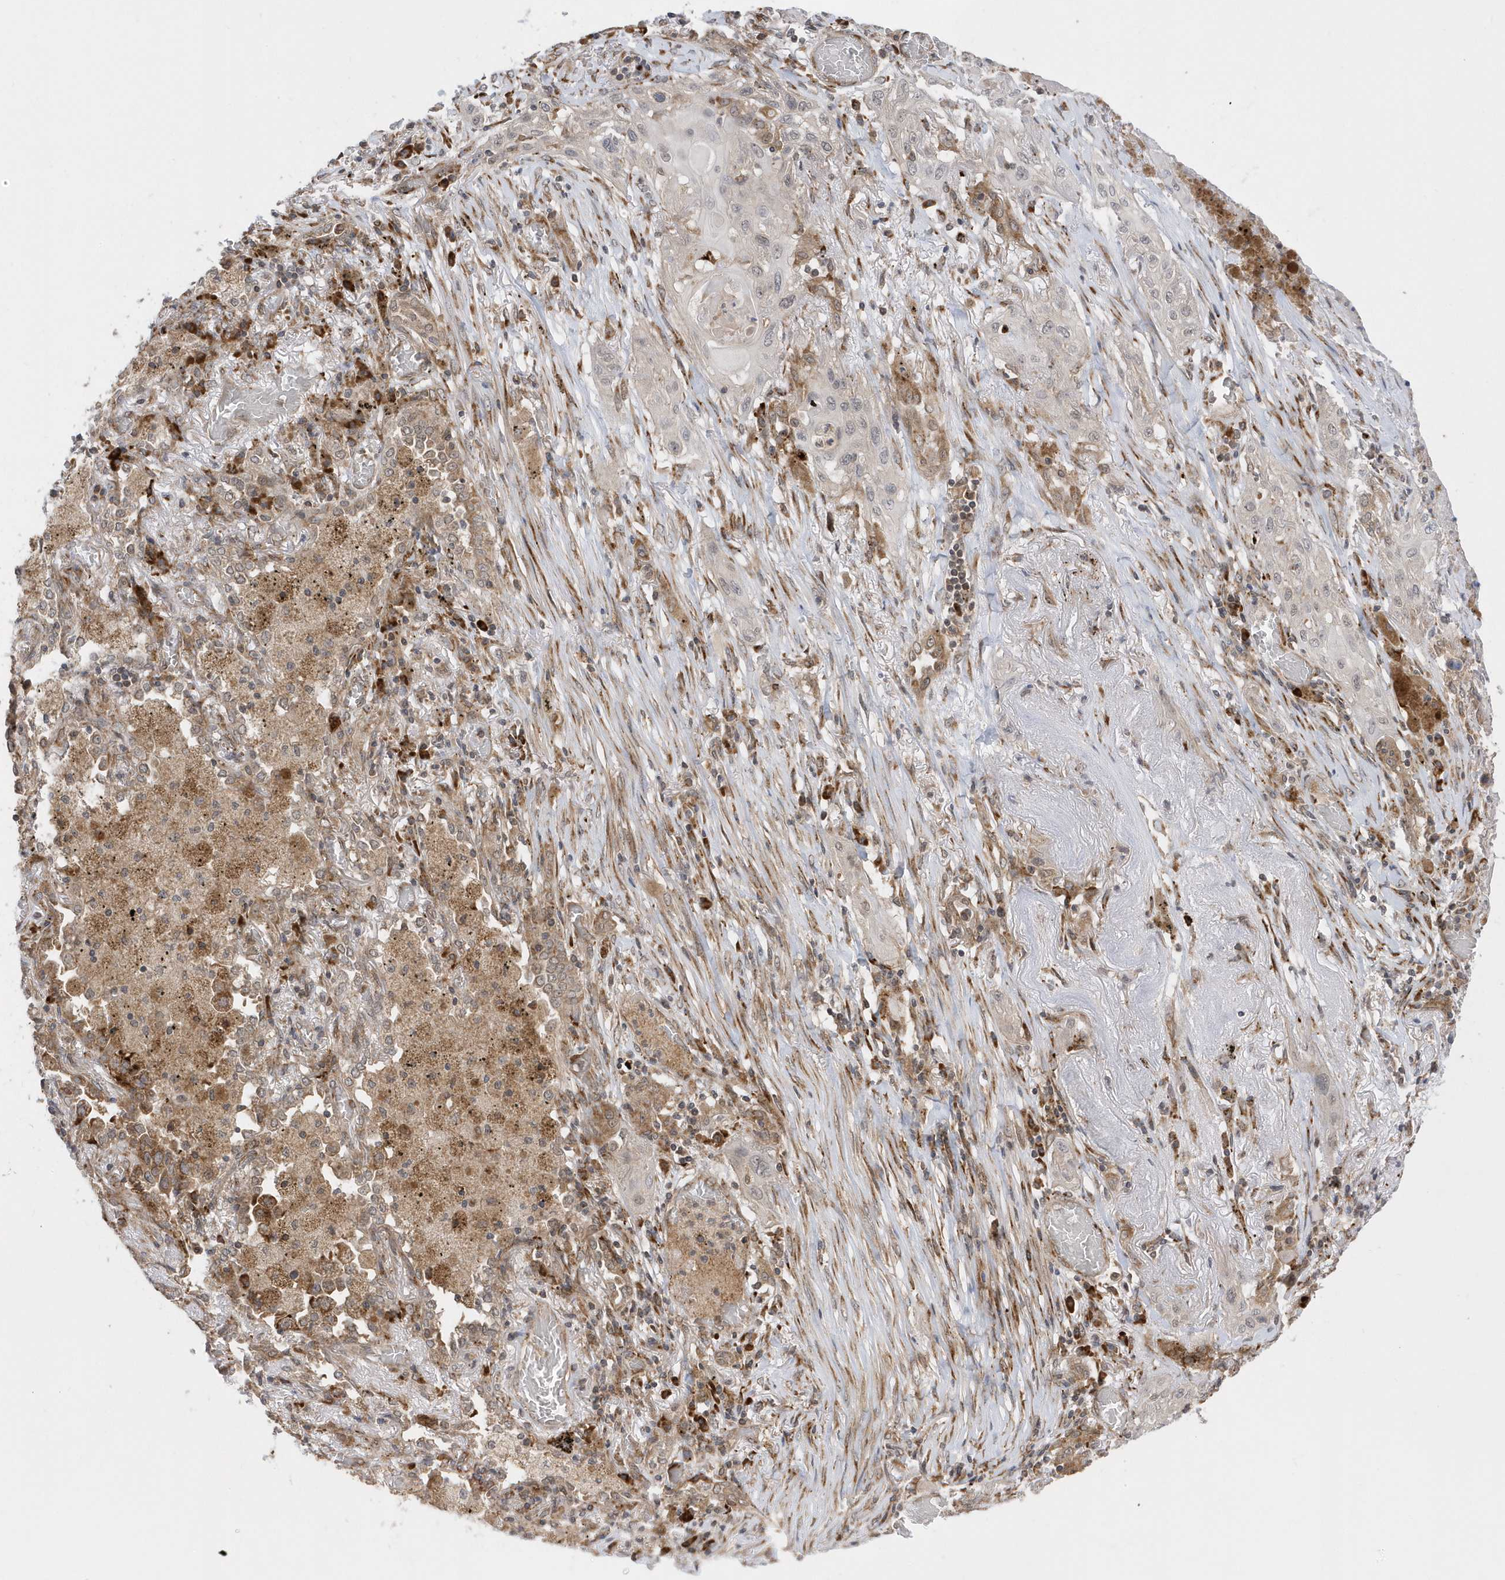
{"staining": {"intensity": "negative", "quantity": "none", "location": "none"}, "tissue": "lung cancer", "cell_type": "Tumor cells", "image_type": "cancer", "snomed": [{"axis": "morphology", "description": "Squamous cell carcinoma, NOS"}, {"axis": "topography", "description": "Lung"}], "caption": "Histopathology image shows no protein staining in tumor cells of squamous cell carcinoma (lung) tissue. (Brightfield microscopy of DAB (3,3'-diaminobenzidine) immunohistochemistry (IHC) at high magnification).", "gene": "METTL21A", "patient": {"sex": "female", "age": 47}}